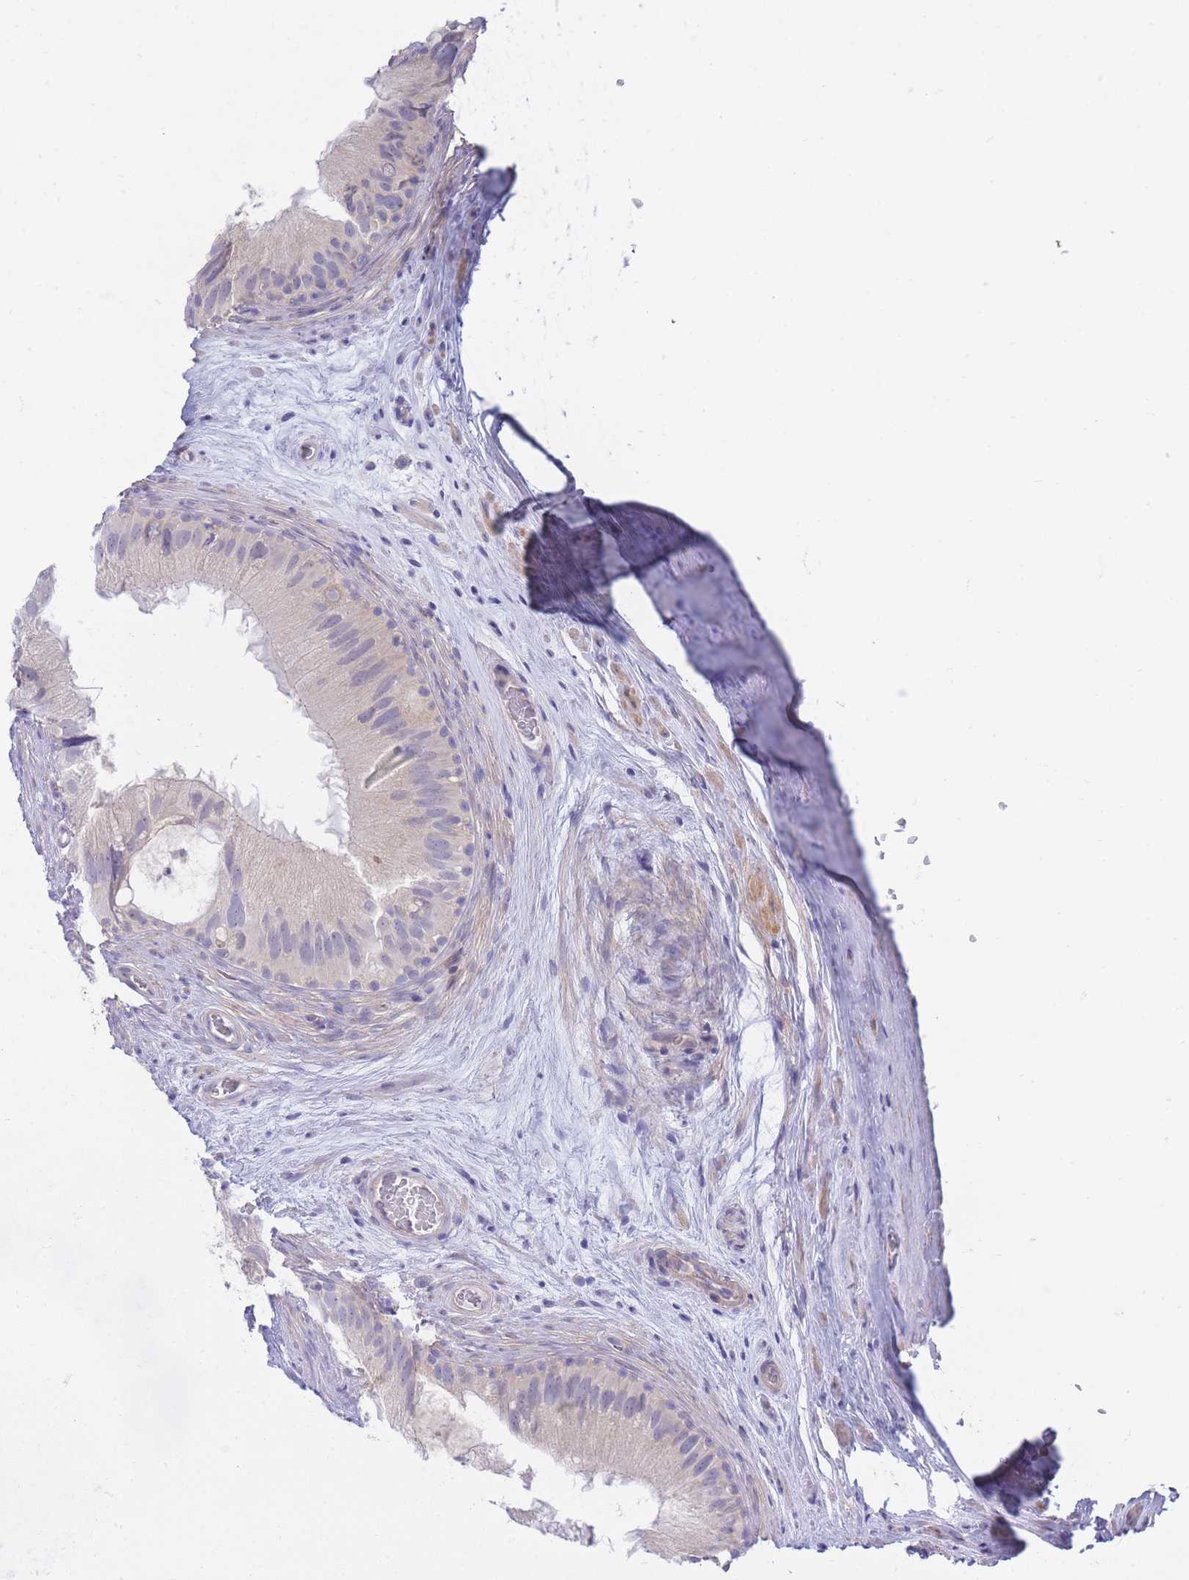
{"staining": {"intensity": "negative", "quantity": "none", "location": "none"}, "tissue": "epididymis", "cell_type": "Glandular cells", "image_type": "normal", "snomed": [{"axis": "morphology", "description": "Normal tissue, NOS"}, {"axis": "topography", "description": "Epididymis"}], "caption": "Immunohistochemical staining of normal human epididymis demonstrates no significant expression in glandular cells. The staining is performed using DAB (3,3'-diaminobenzidine) brown chromogen with nuclei counter-stained in using hematoxylin.", "gene": "SUGT1", "patient": {"sex": "male", "age": 50}}